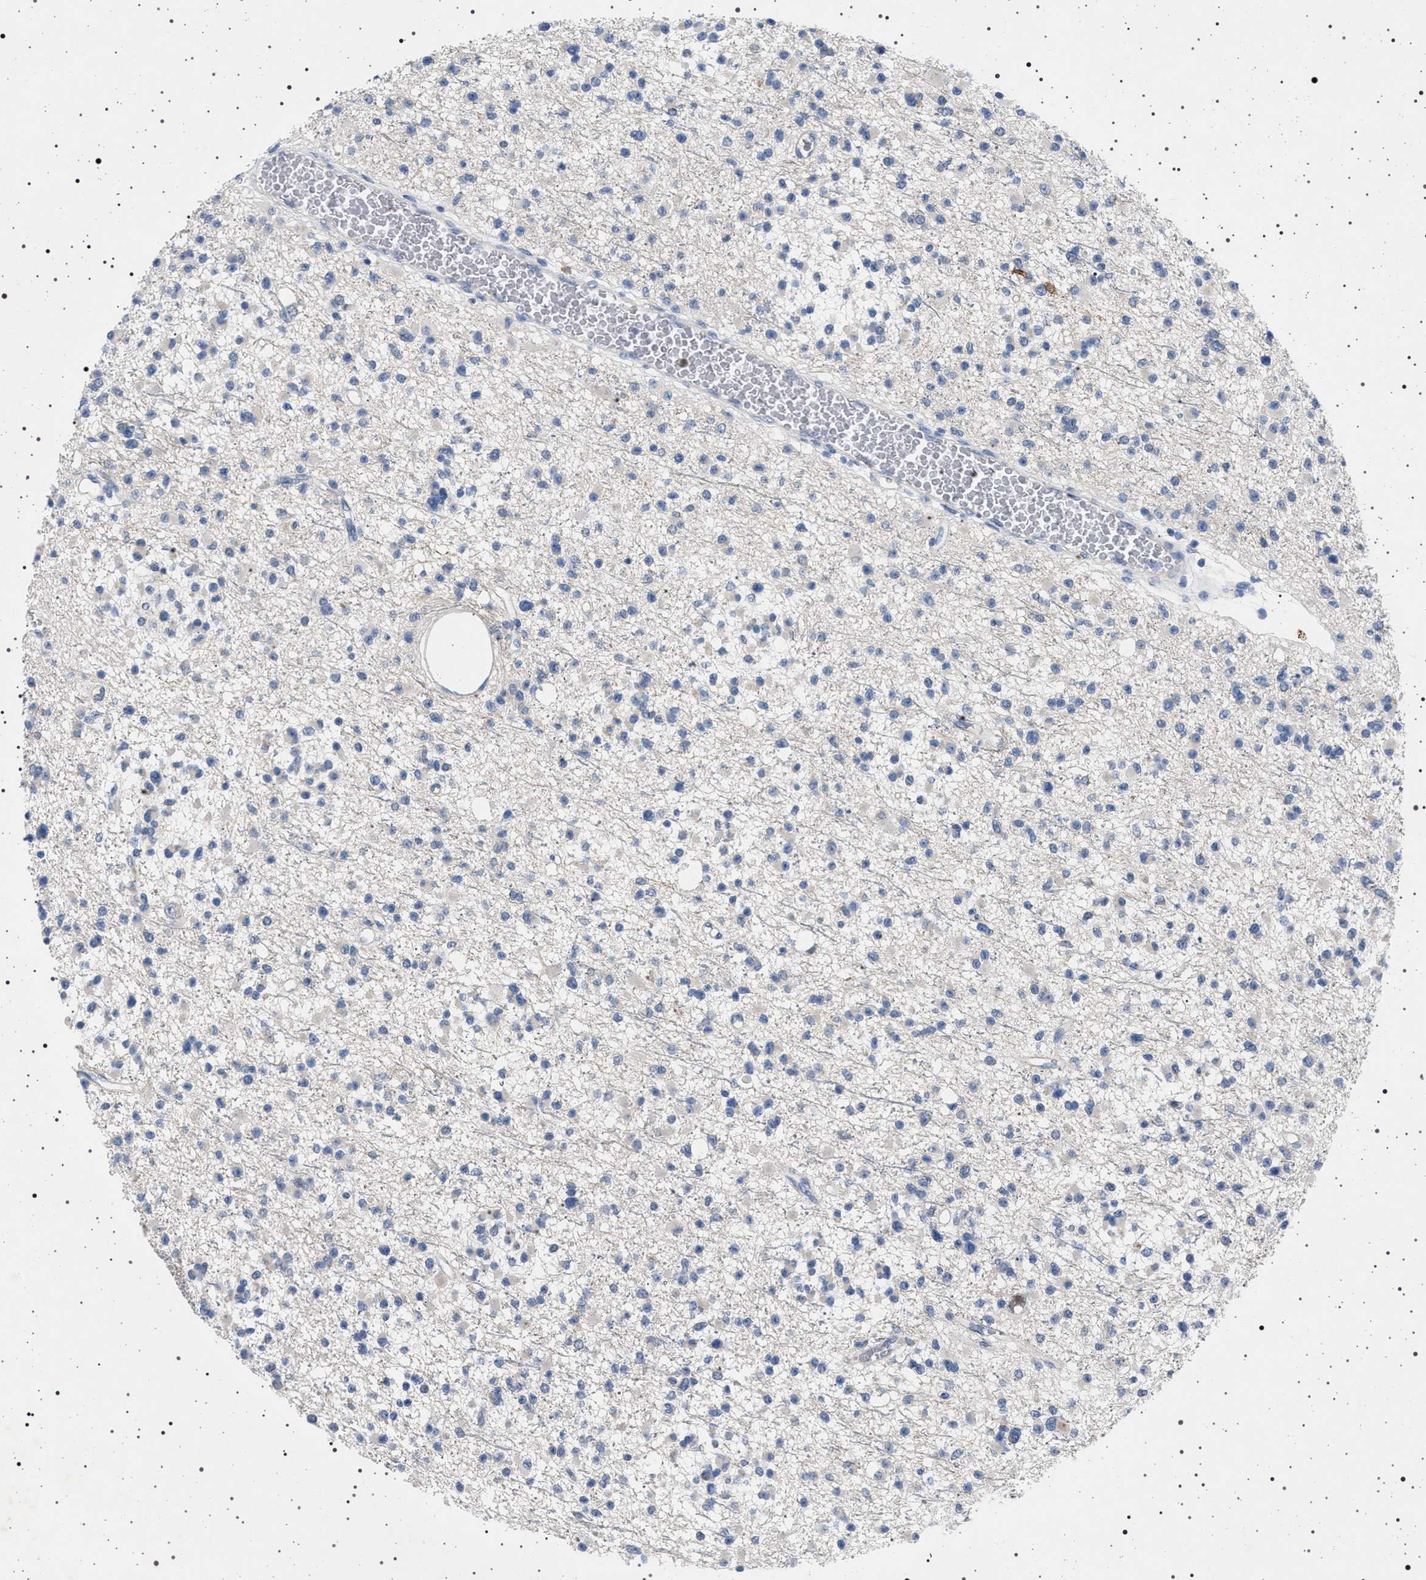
{"staining": {"intensity": "negative", "quantity": "none", "location": "none"}, "tissue": "glioma", "cell_type": "Tumor cells", "image_type": "cancer", "snomed": [{"axis": "morphology", "description": "Glioma, malignant, Low grade"}, {"axis": "topography", "description": "Brain"}], "caption": "An immunohistochemistry histopathology image of malignant glioma (low-grade) is shown. There is no staining in tumor cells of malignant glioma (low-grade). Brightfield microscopy of immunohistochemistry (IHC) stained with DAB (brown) and hematoxylin (blue), captured at high magnification.", "gene": "NAT9", "patient": {"sex": "female", "age": 22}}